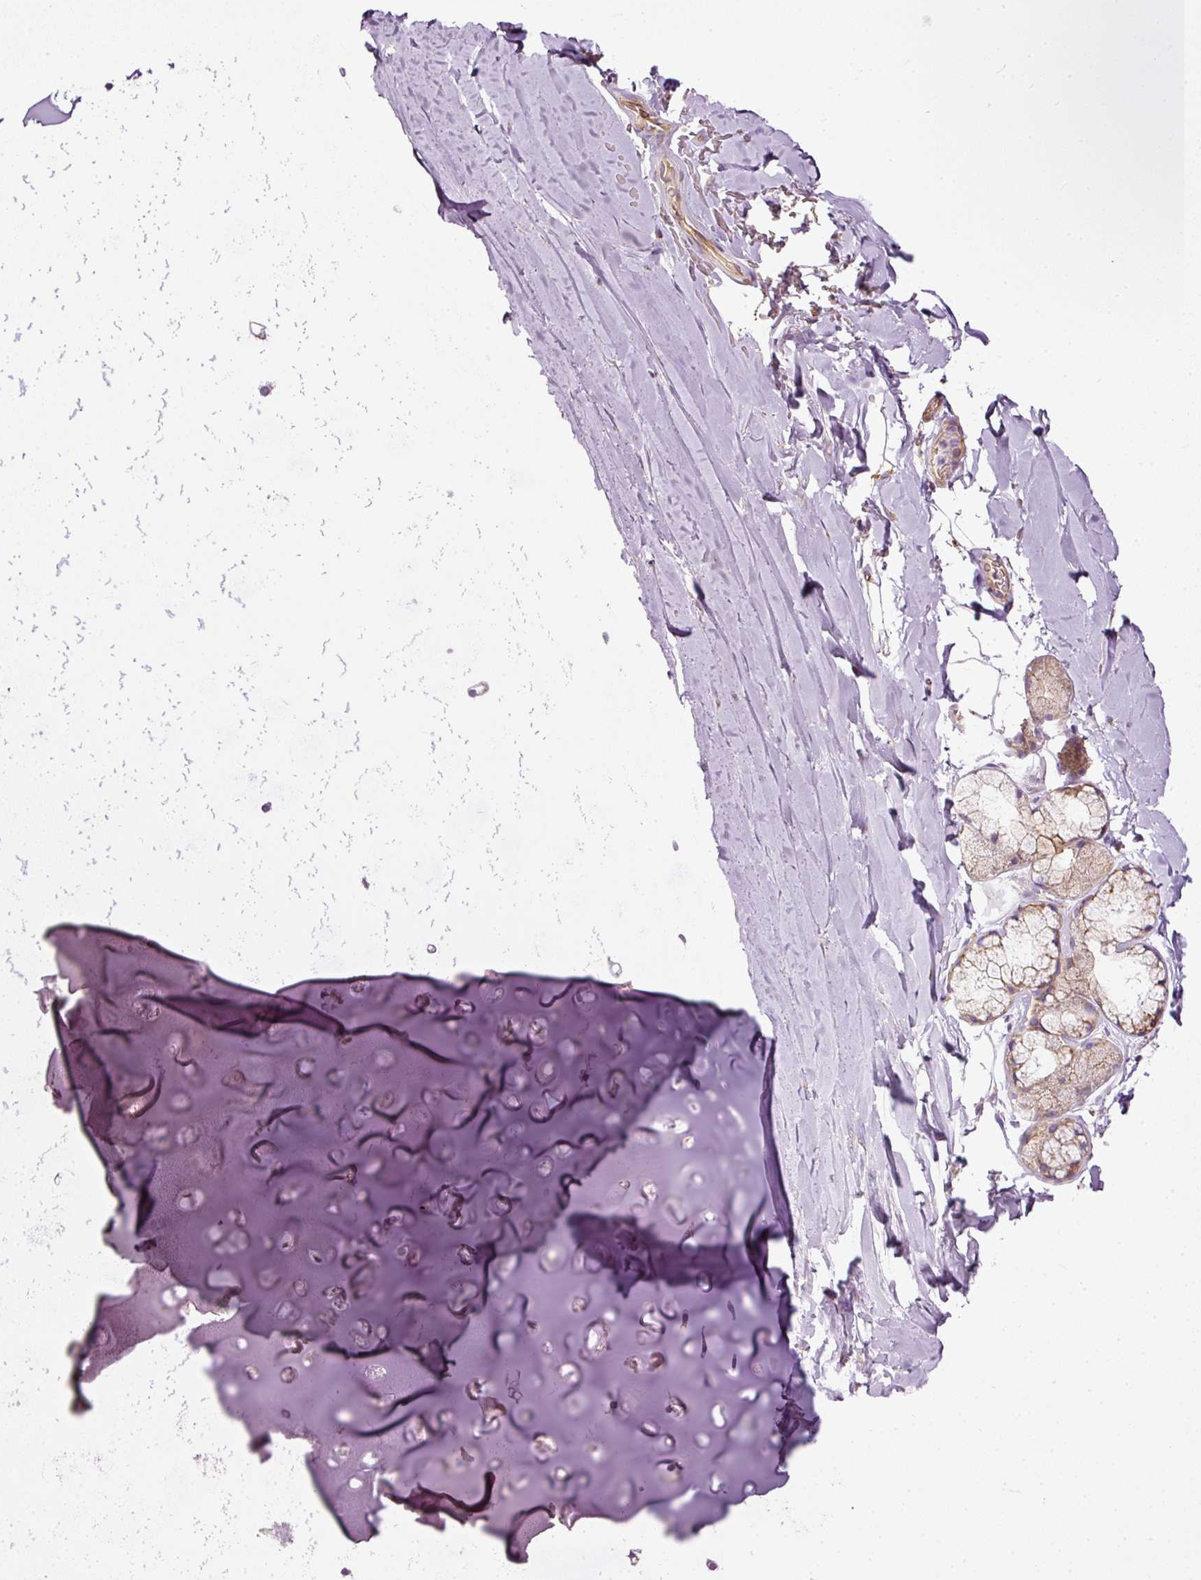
{"staining": {"intensity": "weak", "quantity": "25%-75%", "location": "cytoplasmic/membranous"}, "tissue": "soft tissue", "cell_type": "Chondrocytes", "image_type": "normal", "snomed": [{"axis": "morphology", "description": "Normal tissue, NOS"}, {"axis": "morphology", "description": "Squamous cell carcinoma, NOS"}, {"axis": "topography", "description": "Bronchus"}, {"axis": "topography", "description": "Lung"}], "caption": "Immunohistochemistry (DAB) staining of normal human soft tissue demonstrates weak cytoplasmic/membranous protein staining in approximately 25%-75% of chondrocytes. The staining was performed using DAB (3,3'-diaminobenzidine), with brown indicating positive protein expression. Nuclei are stained blue with hematoxylin.", "gene": "PAQR9", "patient": {"sex": "female", "age": 70}}